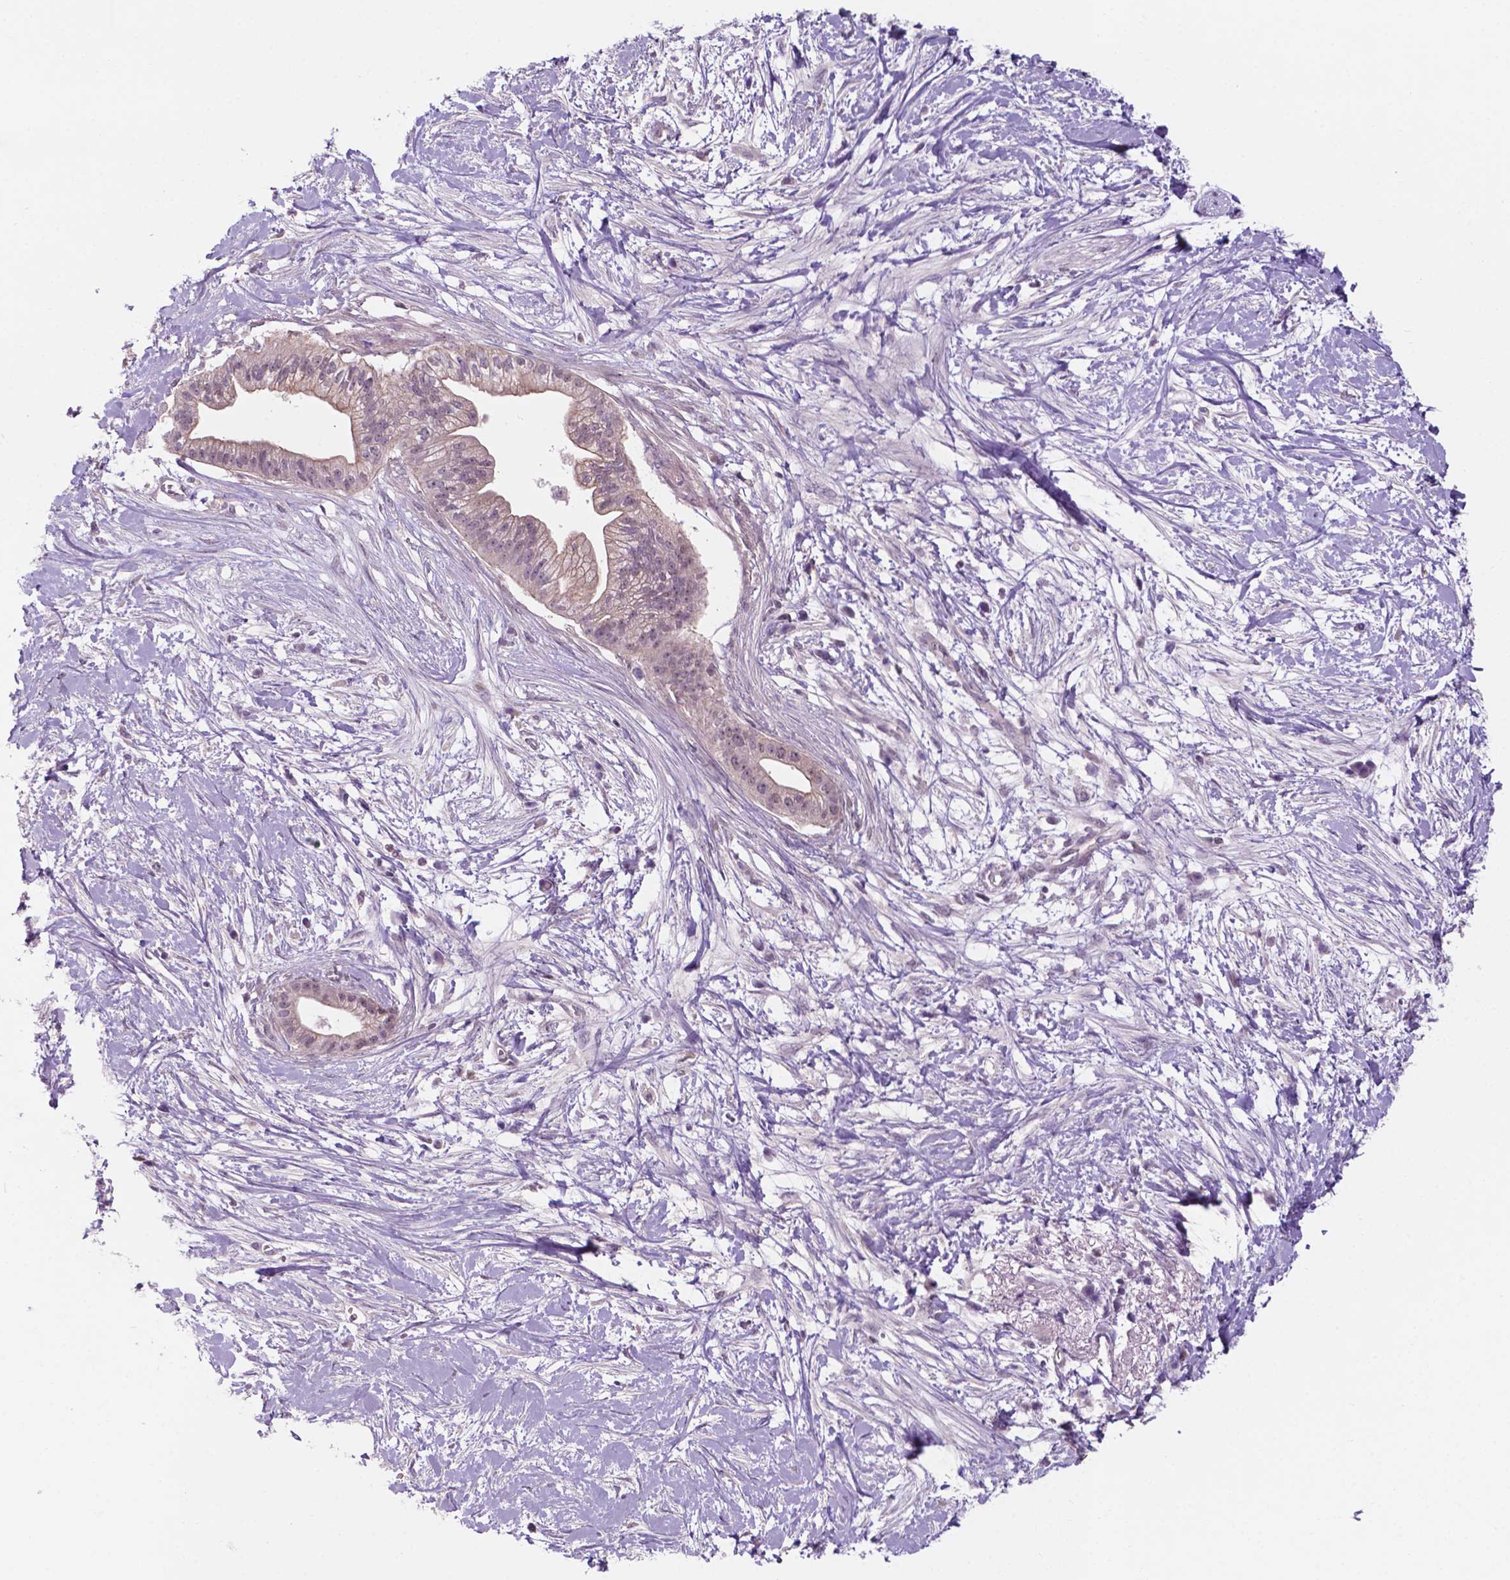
{"staining": {"intensity": "weak", "quantity": "25%-75%", "location": "cytoplasmic/membranous"}, "tissue": "pancreatic cancer", "cell_type": "Tumor cells", "image_type": "cancer", "snomed": [{"axis": "morphology", "description": "Normal tissue, NOS"}, {"axis": "morphology", "description": "Adenocarcinoma, NOS"}, {"axis": "topography", "description": "Lymph node"}, {"axis": "topography", "description": "Pancreas"}], "caption": "Human adenocarcinoma (pancreatic) stained with a brown dye exhibits weak cytoplasmic/membranous positive expression in about 25%-75% of tumor cells.", "gene": "FAM50B", "patient": {"sex": "female", "age": 58}}